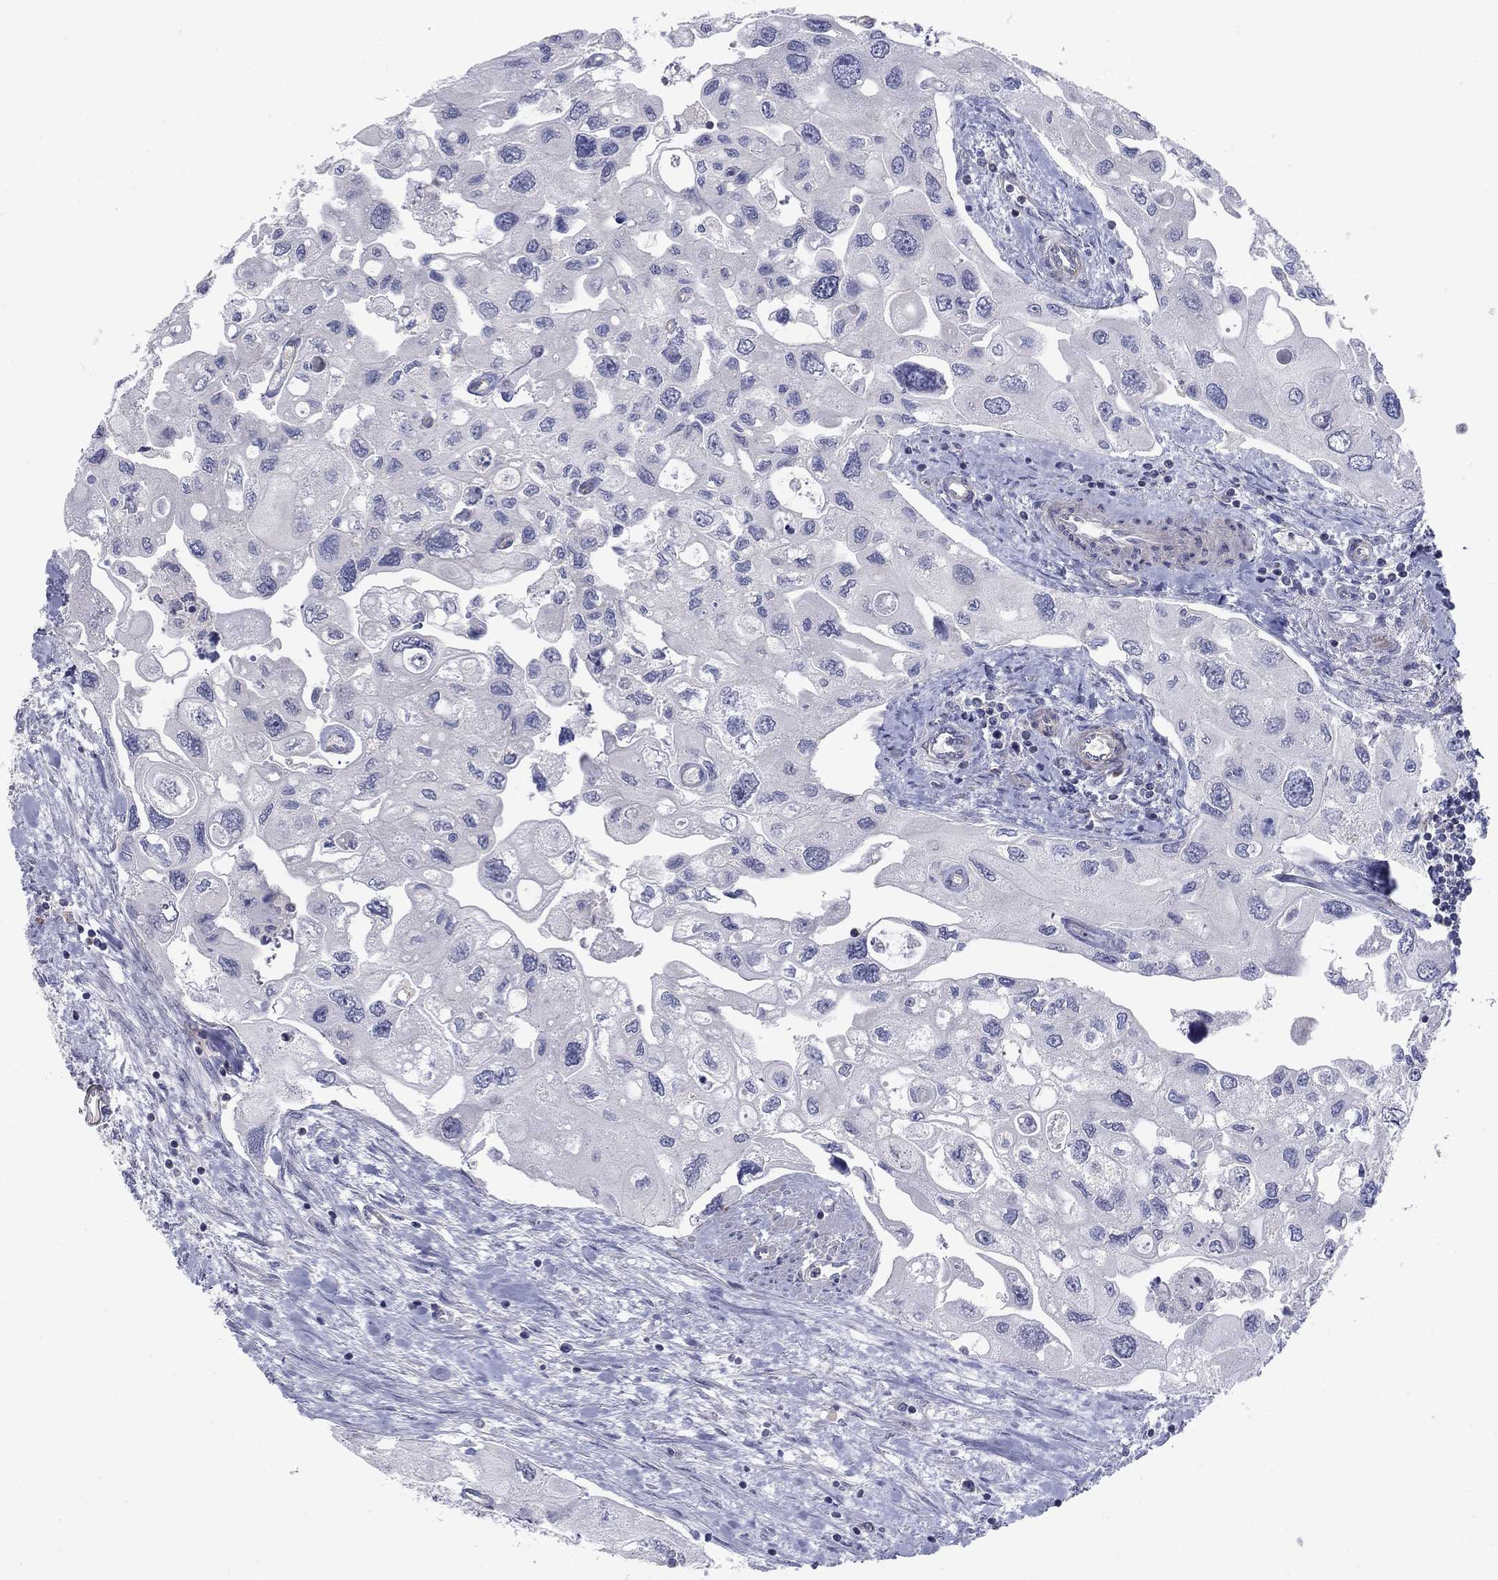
{"staining": {"intensity": "negative", "quantity": "none", "location": "none"}, "tissue": "urothelial cancer", "cell_type": "Tumor cells", "image_type": "cancer", "snomed": [{"axis": "morphology", "description": "Urothelial carcinoma, High grade"}, {"axis": "topography", "description": "Urinary bladder"}], "caption": "The immunohistochemistry (IHC) histopathology image has no significant expression in tumor cells of high-grade urothelial carcinoma tissue.", "gene": "PSD4", "patient": {"sex": "male", "age": 59}}